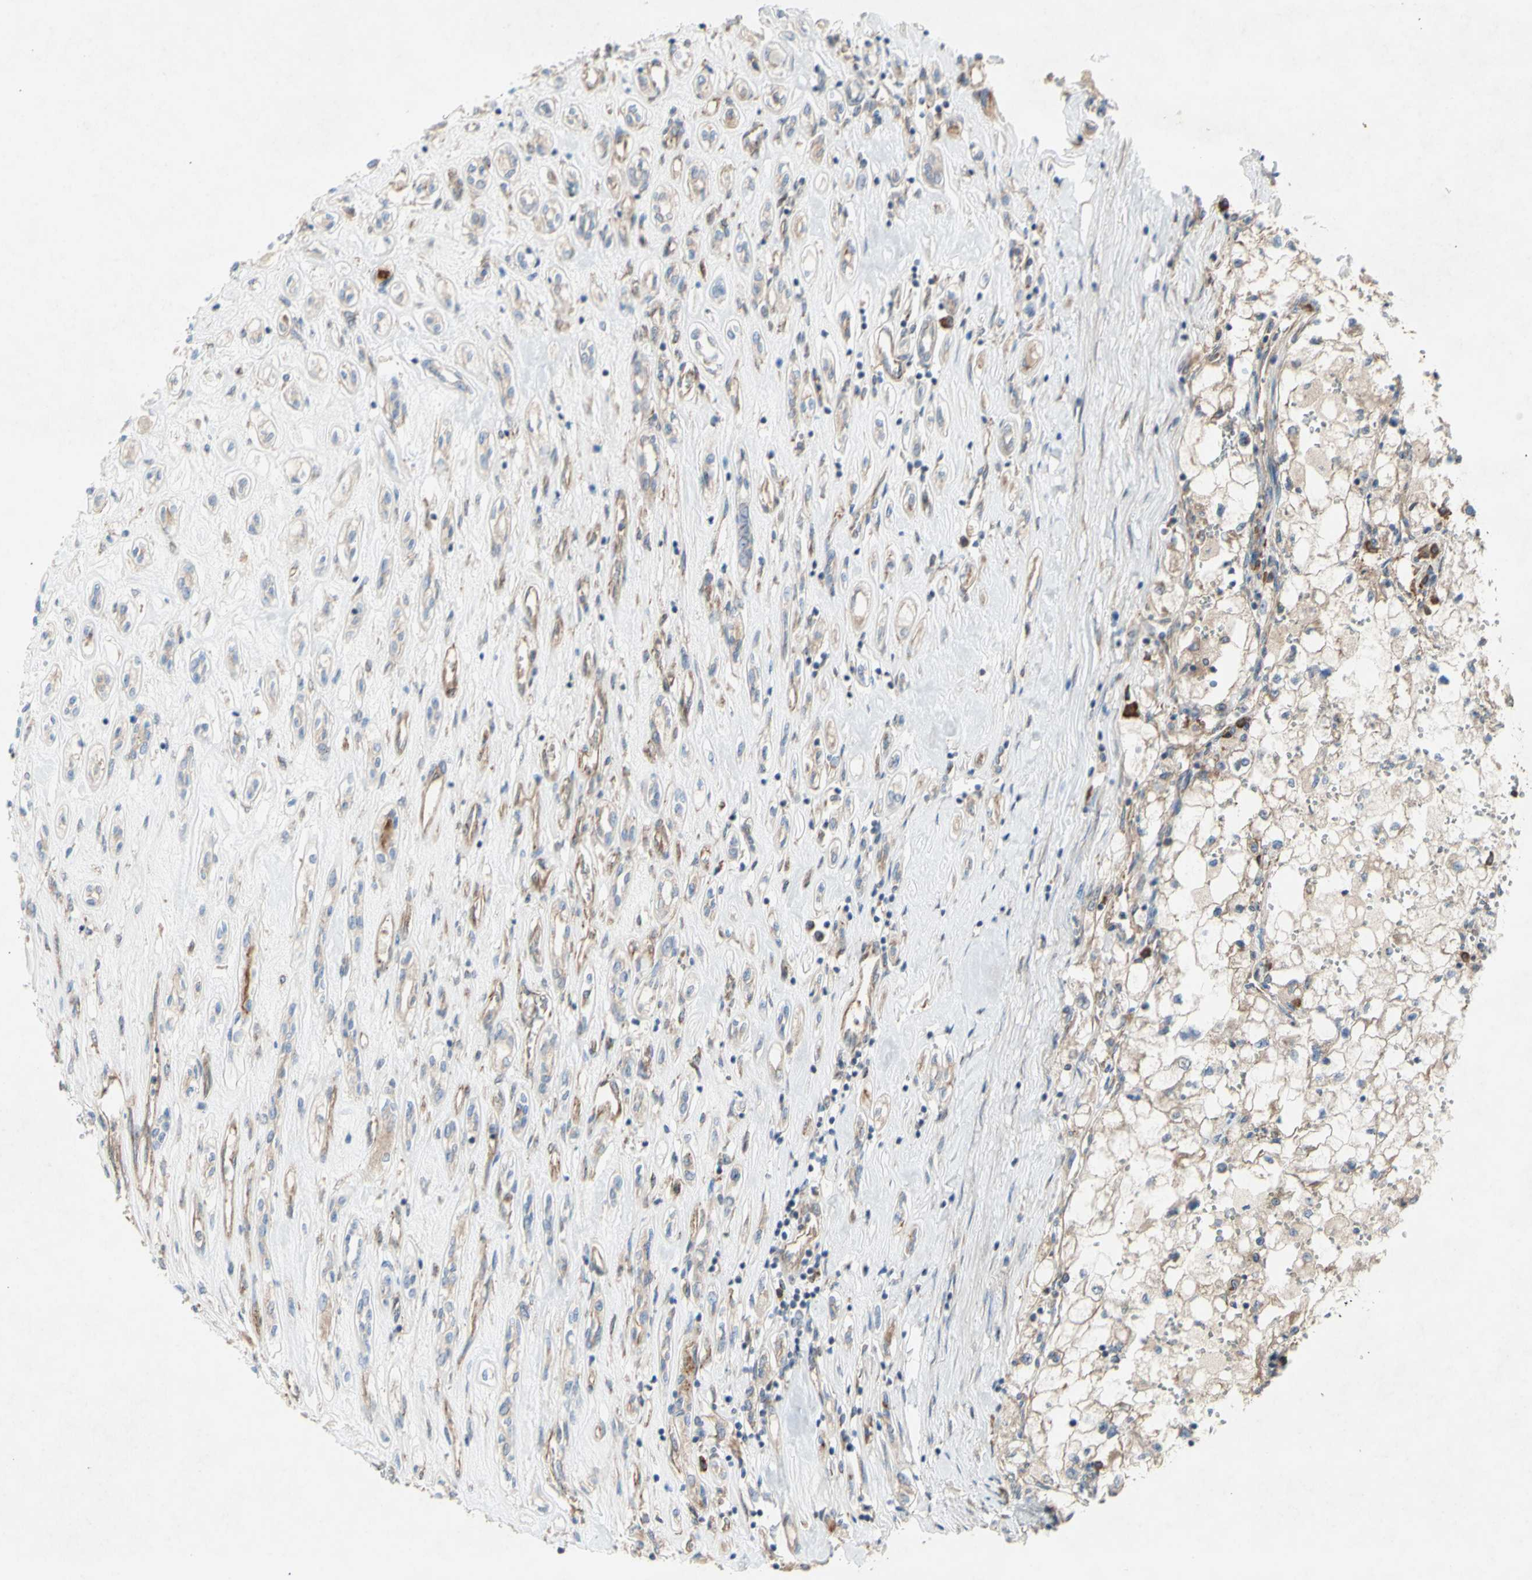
{"staining": {"intensity": "weak", "quantity": "<25%", "location": "cytoplasmic/membranous"}, "tissue": "renal cancer", "cell_type": "Tumor cells", "image_type": "cancer", "snomed": [{"axis": "morphology", "description": "Adenocarcinoma, NOS"}, {"axis": "topography", "description": "Kidney"}], "caption": "There is no significant expression in tumor cells of adenocarcinoma (renal).", "gene": "KLC1", "patient": {"sex": "female", "age": 70}}